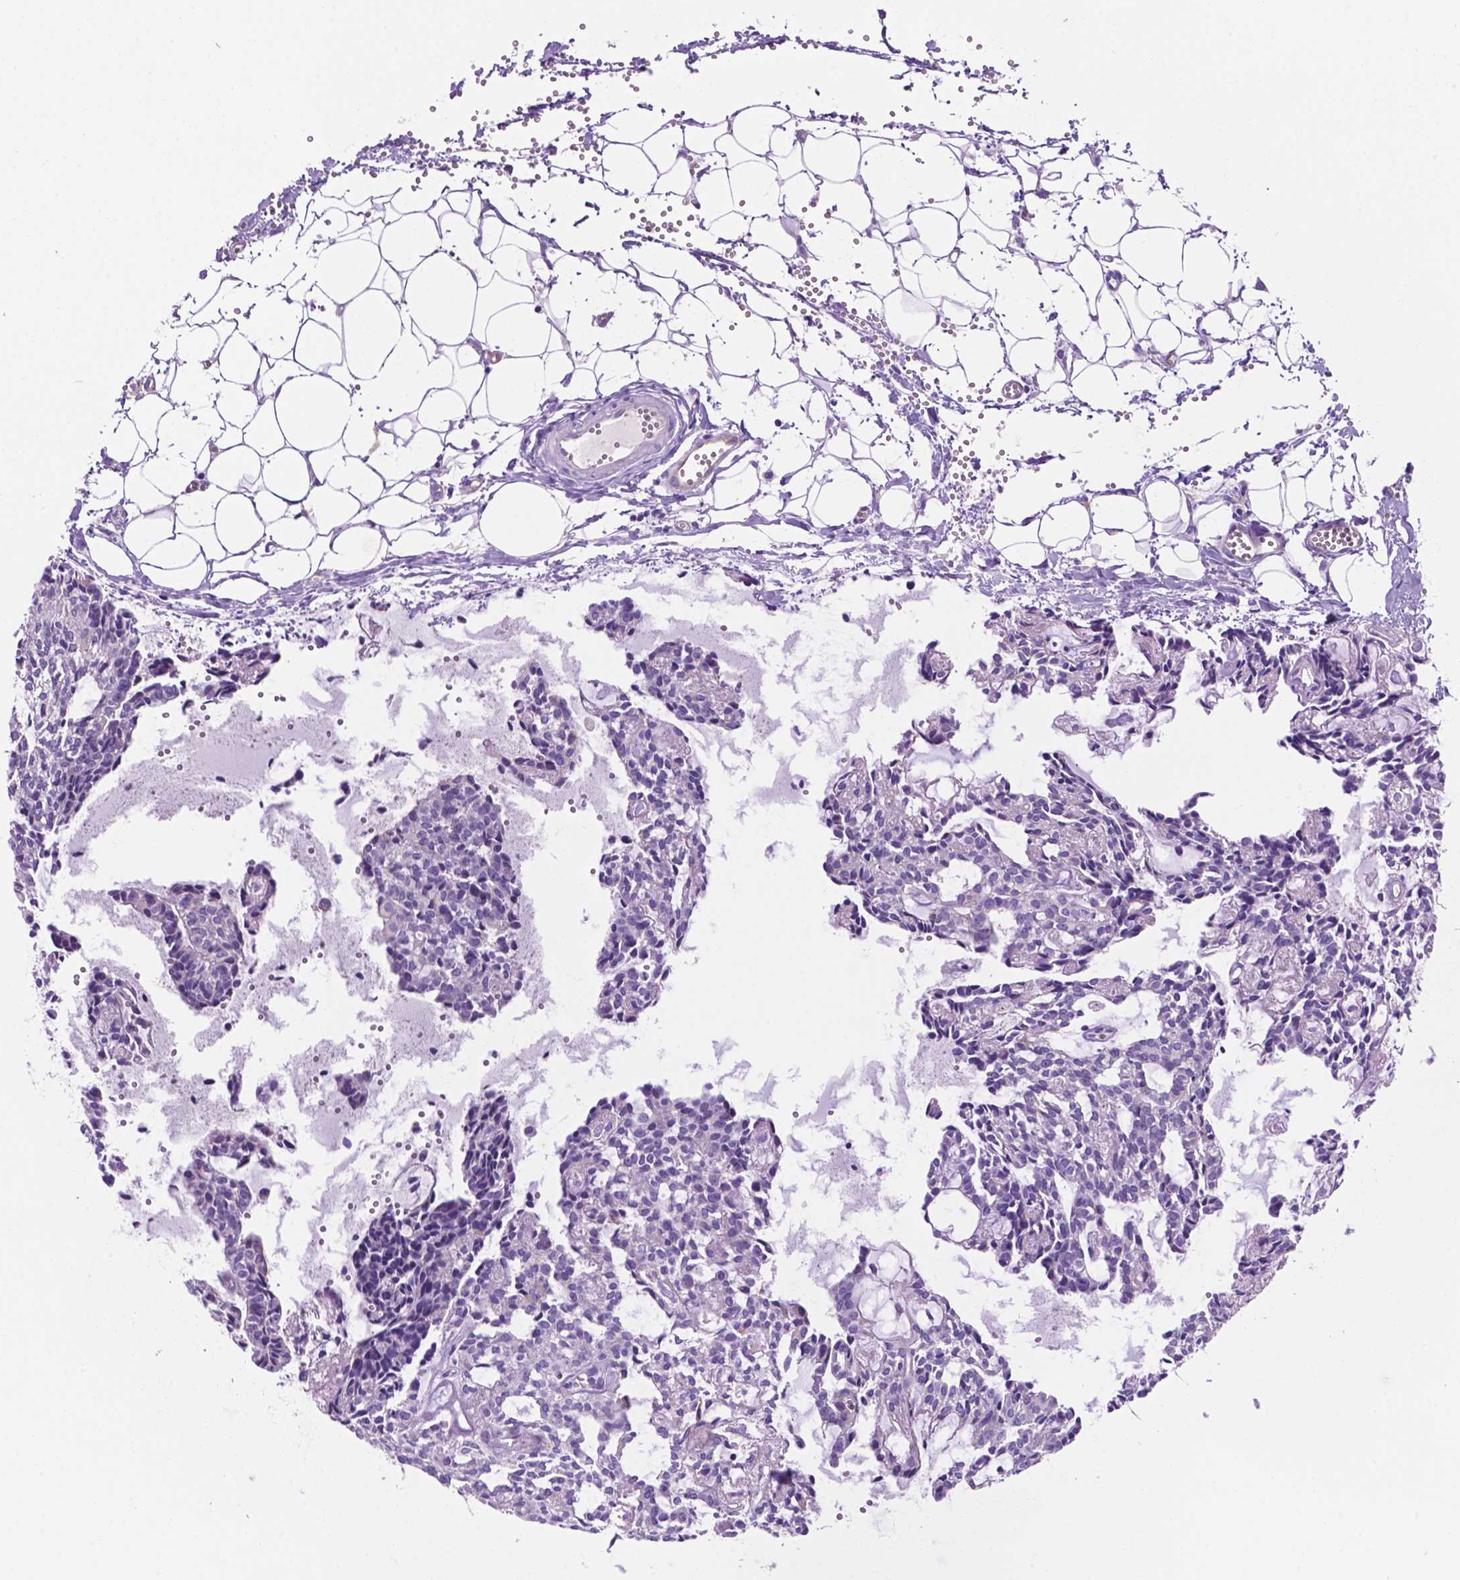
{"staining": {"intensity": "negative", "quantity": "none", "location": "none"}, "tissue": "head and neck cancer", "cell_type": "Tumor cells", "image_type": "cancer", "snomed": [{"axis": "morphology", "description": "Adenocarcinoma, NOS"}, {"axis": "topography", "description": "Head-Neck"}], "caption": "Immunohistochemical staining of adenocarcinoma (head and neck) demonstrates no significant positivity in tumor cells.", "gene": "CEACAM7", "patient": {"sex": "female", "age": 62}}